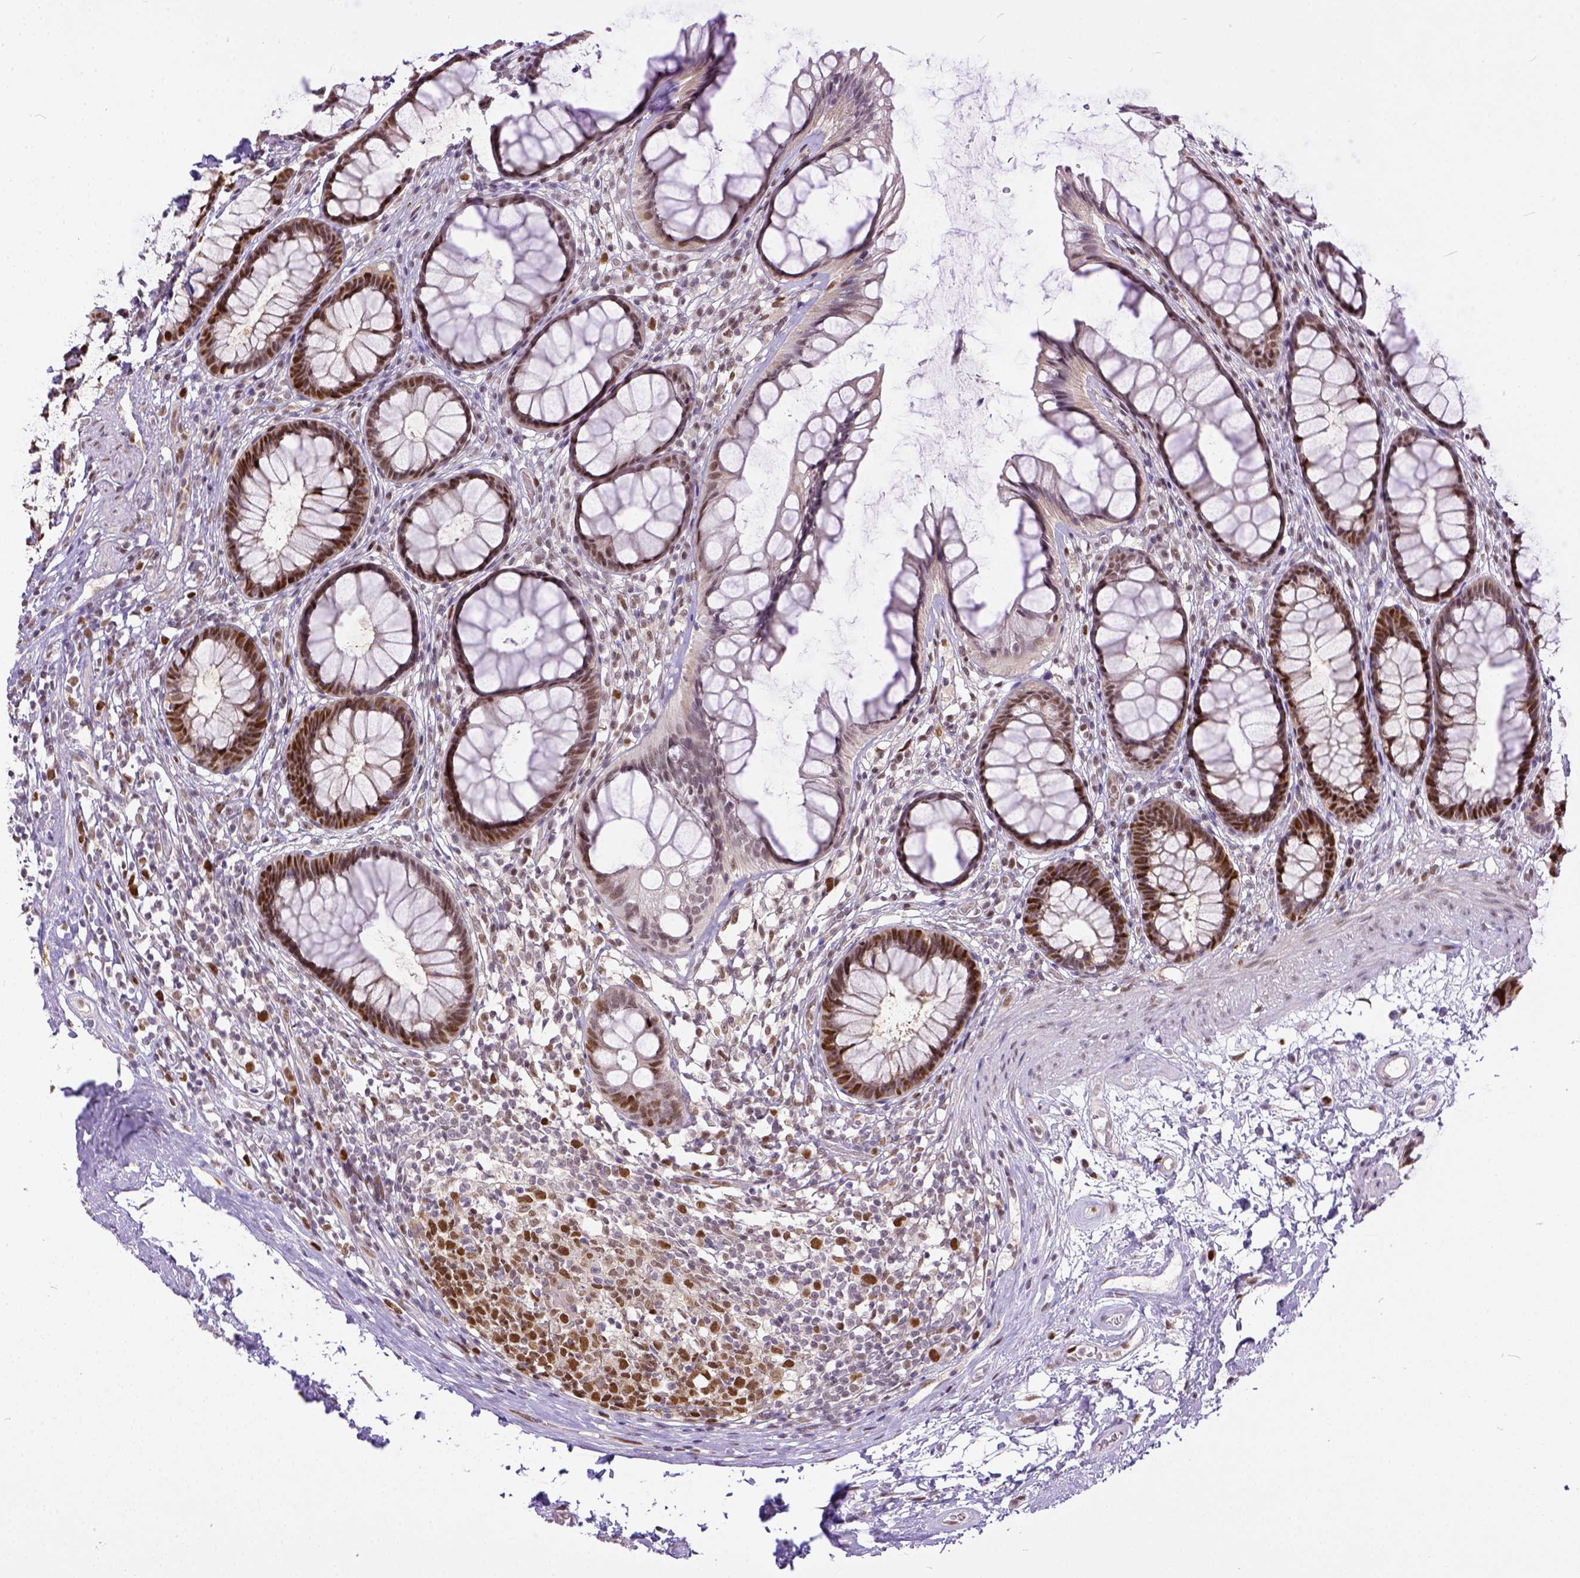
{"staining": {"intensity": "moderate", "quantity": ">75%", "location": "nuclear"}, "tissue": "rectum", "cell_type": "Glandular cells", "image_type": "normal", "snomed": [{"axis": "morphology", "description": "Normal tissue, NOS"}, {"axis": "topography", "description": "Rectum"}], "caption": "Immunohistochemistry (IHC) staining of unremarkable rectum, which demonstrates medium levels of moderate nuclear staining in about >75% of glandular cells indicating moderate nuclear protein positivity. The staining was performed using DAB (brown) for protein detection and nuclei were counterstained in hematoxylin (blue).", "gene": "ERCC1", "patient": {"sex": "male", "age": 72}}